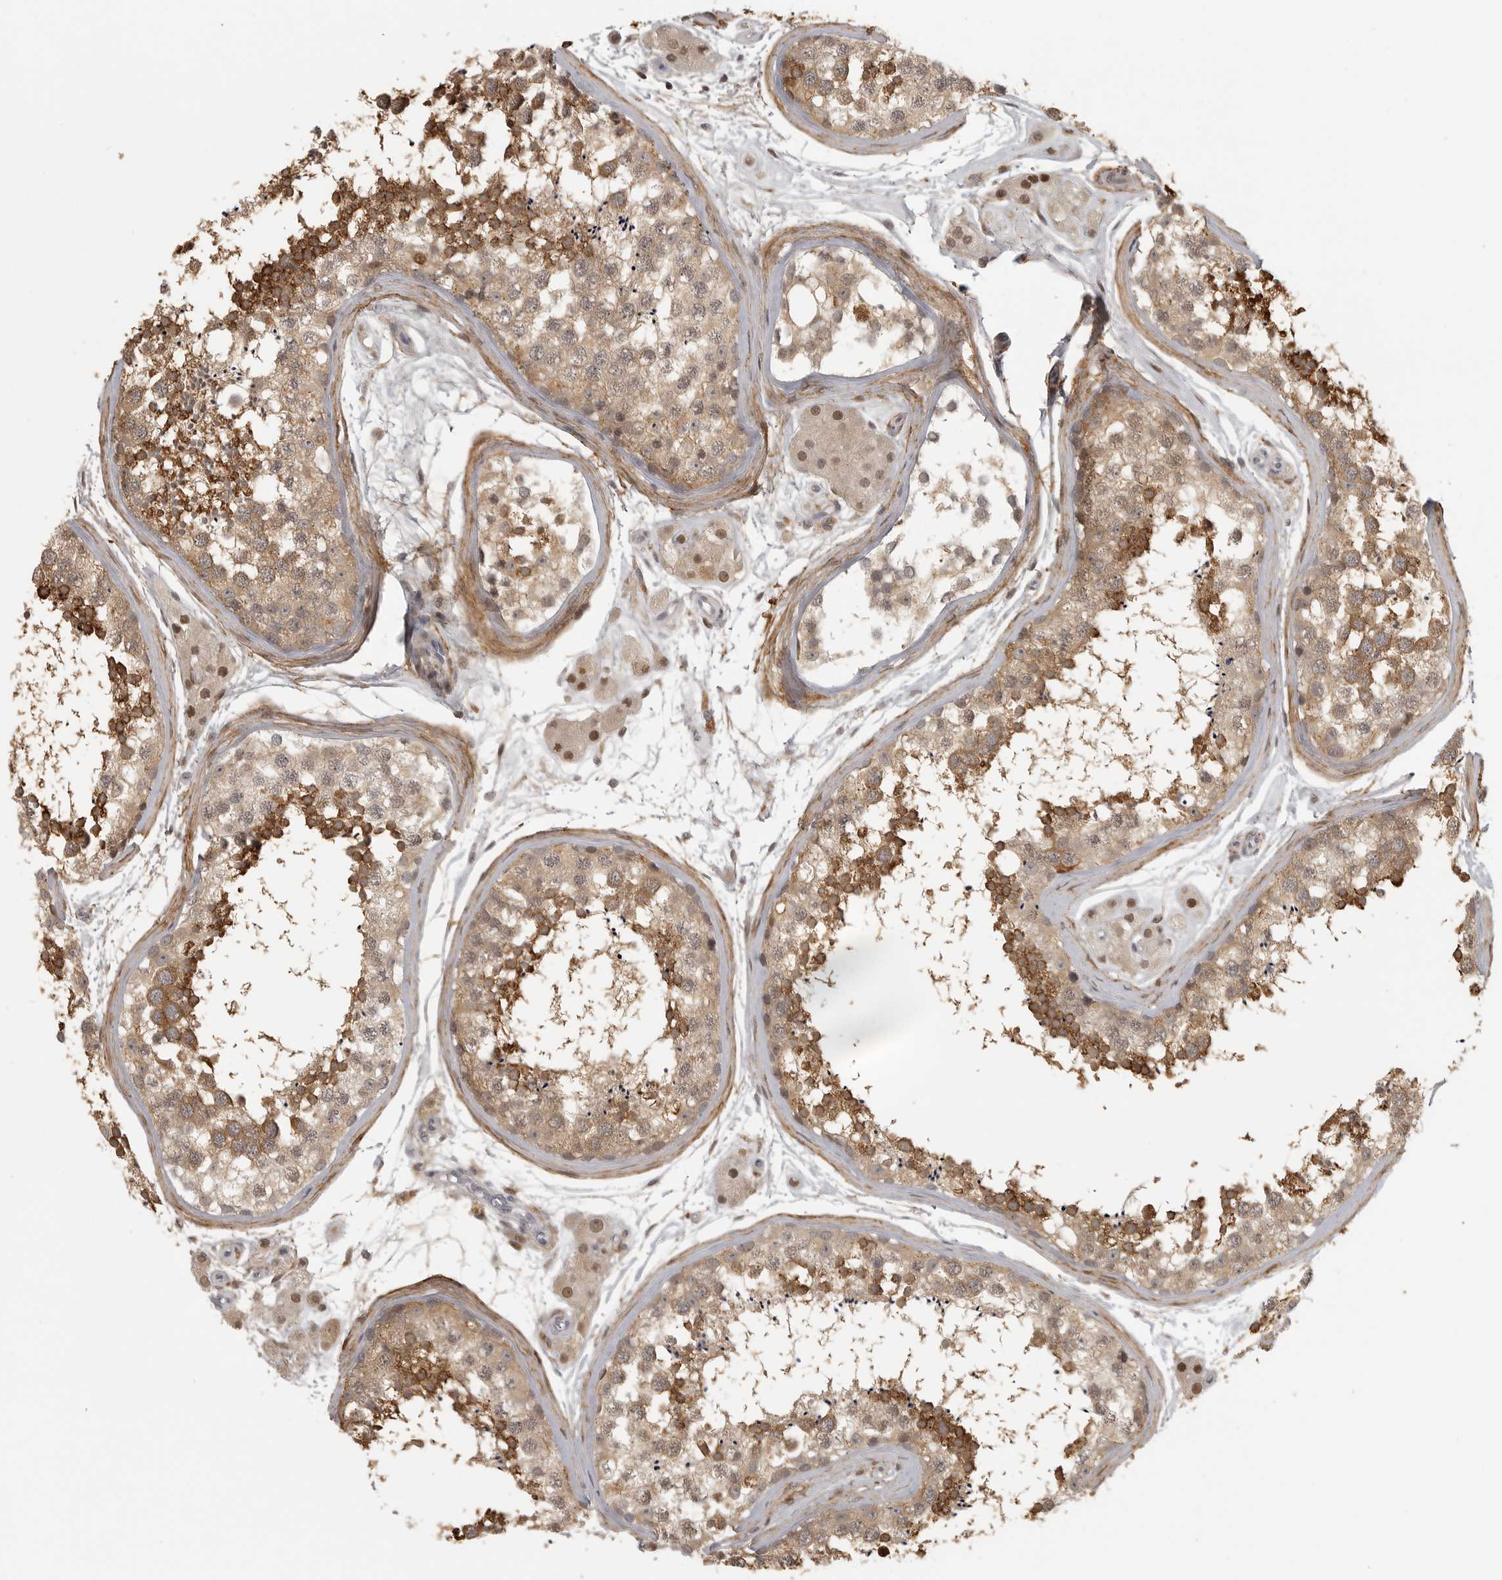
{"staining": {"intensity": "moderate", "quantity": ">75%", "location": "cytoplasmic/membranous"}, "tissue": "testis", "cell_type": "Cells in seminiferous ducts", "image_type": "normal", "snomed": [{"axis": "morphology", "description": "Normal tissue, NOS"}, {"axis": "topography", "description": "Testis"}], "caption": "A histopathology image of human testis stained for a protein shows moderate cytoplasmic/membranous brown staining in cells in seminiferous ducts. The protein is stained brown, and the nuclei are stained in blue (DAB (3,3'-diaminobenzidine) IHC with brightfield microscopy, high magnification).", "gene": "UROD", "patient": {"sex": "male", "age": 56}}